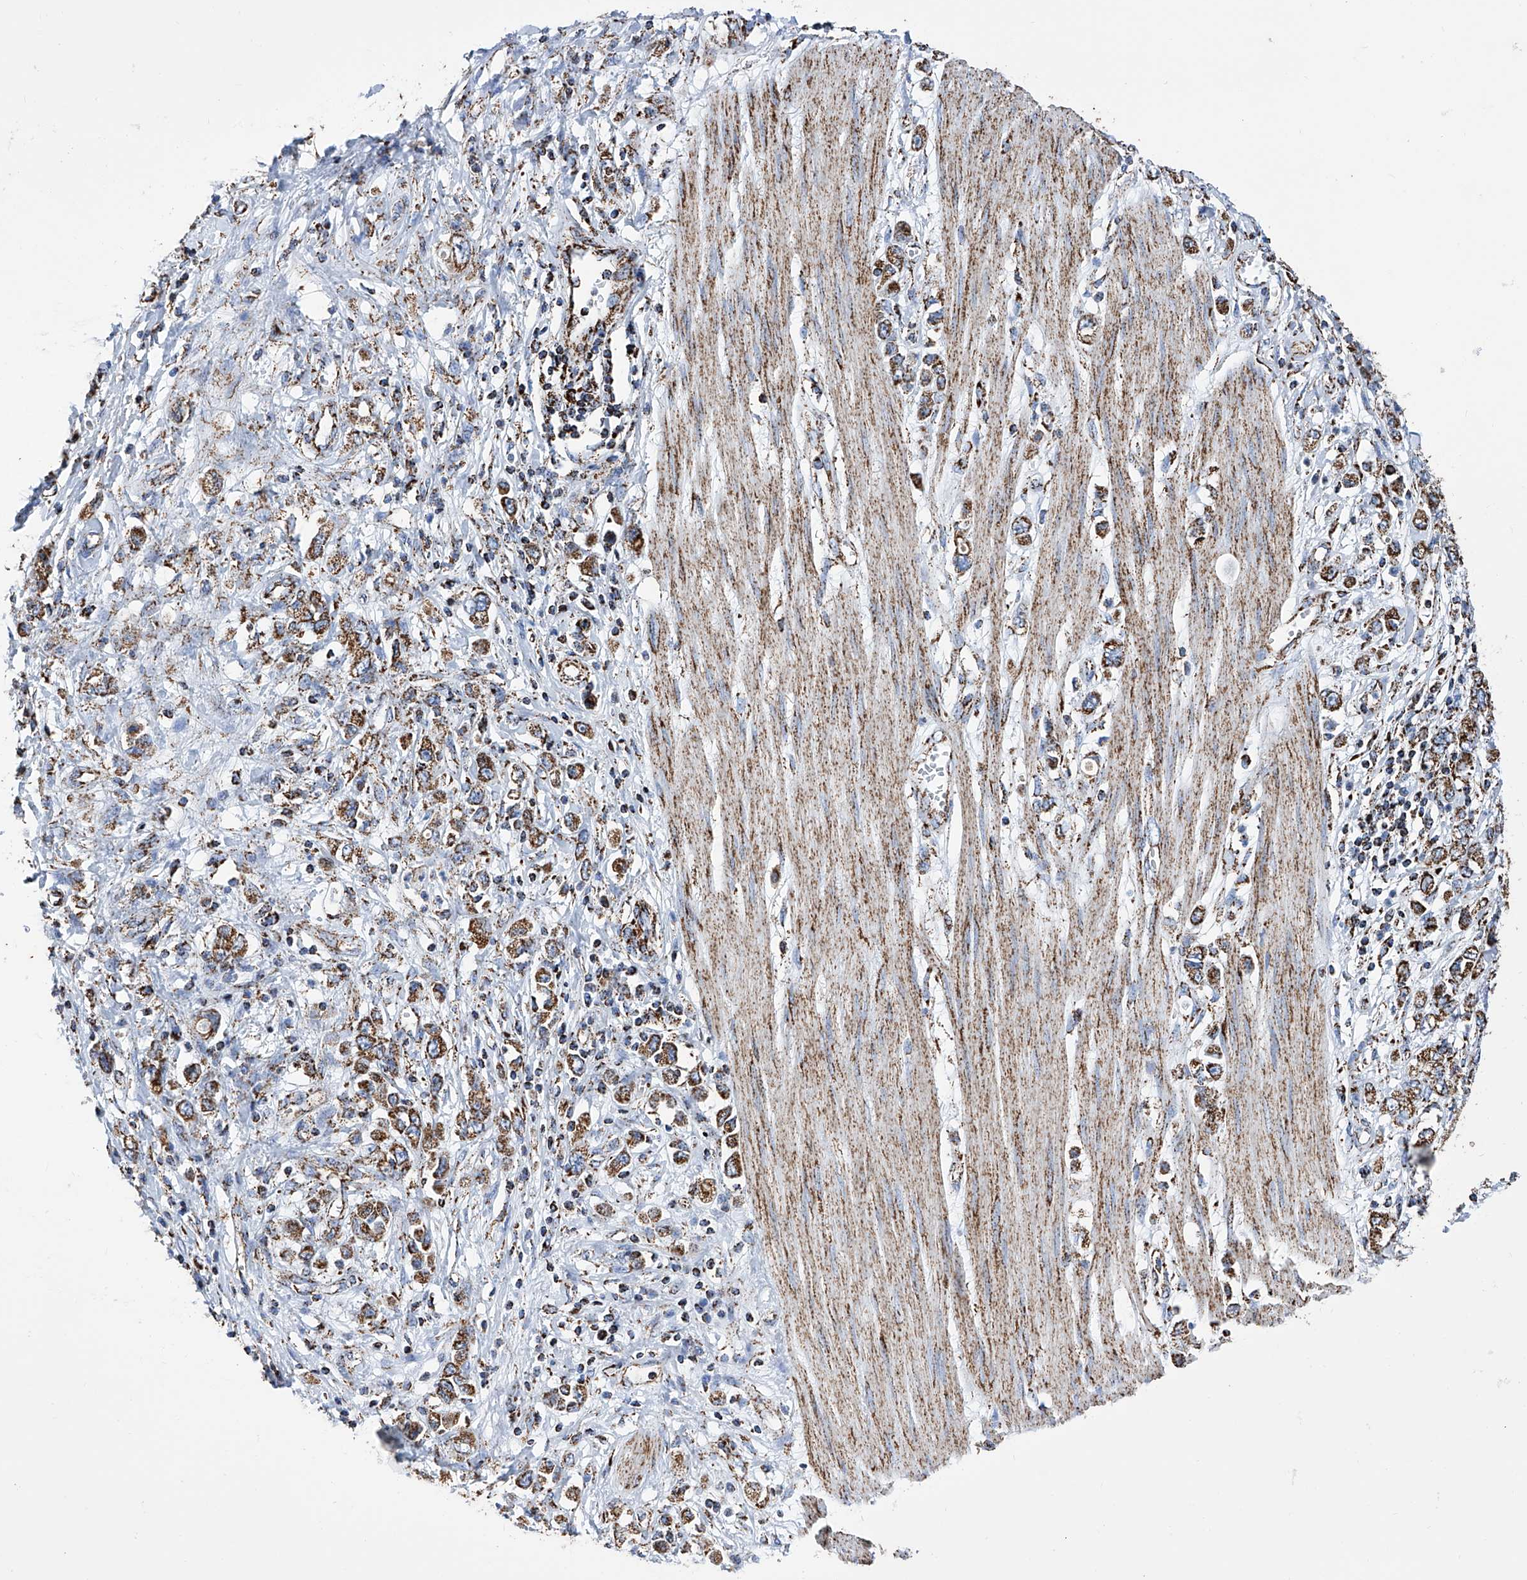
{"staining": {"intensity": "moderate", "quantity": ">75%", "location": "cytoplasmic/membranous"}, "tissue": "stomach cancer", "cell_type": "Tumor cells", "image_type": "cancer", "snomed": [{"axis": "morphology", "description": "Adenocarcinoma, NOS"}, {"axis": "topography", "description": "Stomach"}], "caption": "IHC micrograph of neoplastic tissue: human adenocarcinoma (stomach) stained using IHC demonstrates medium levels of moderate protein expression localized specifically in the cytoplasmic/membranous of tumor cells, appearing as a cytoplasmic/membranous brown color.", "gene": "ATP5PF", "patient": {"sex": "female", "age": 76}}